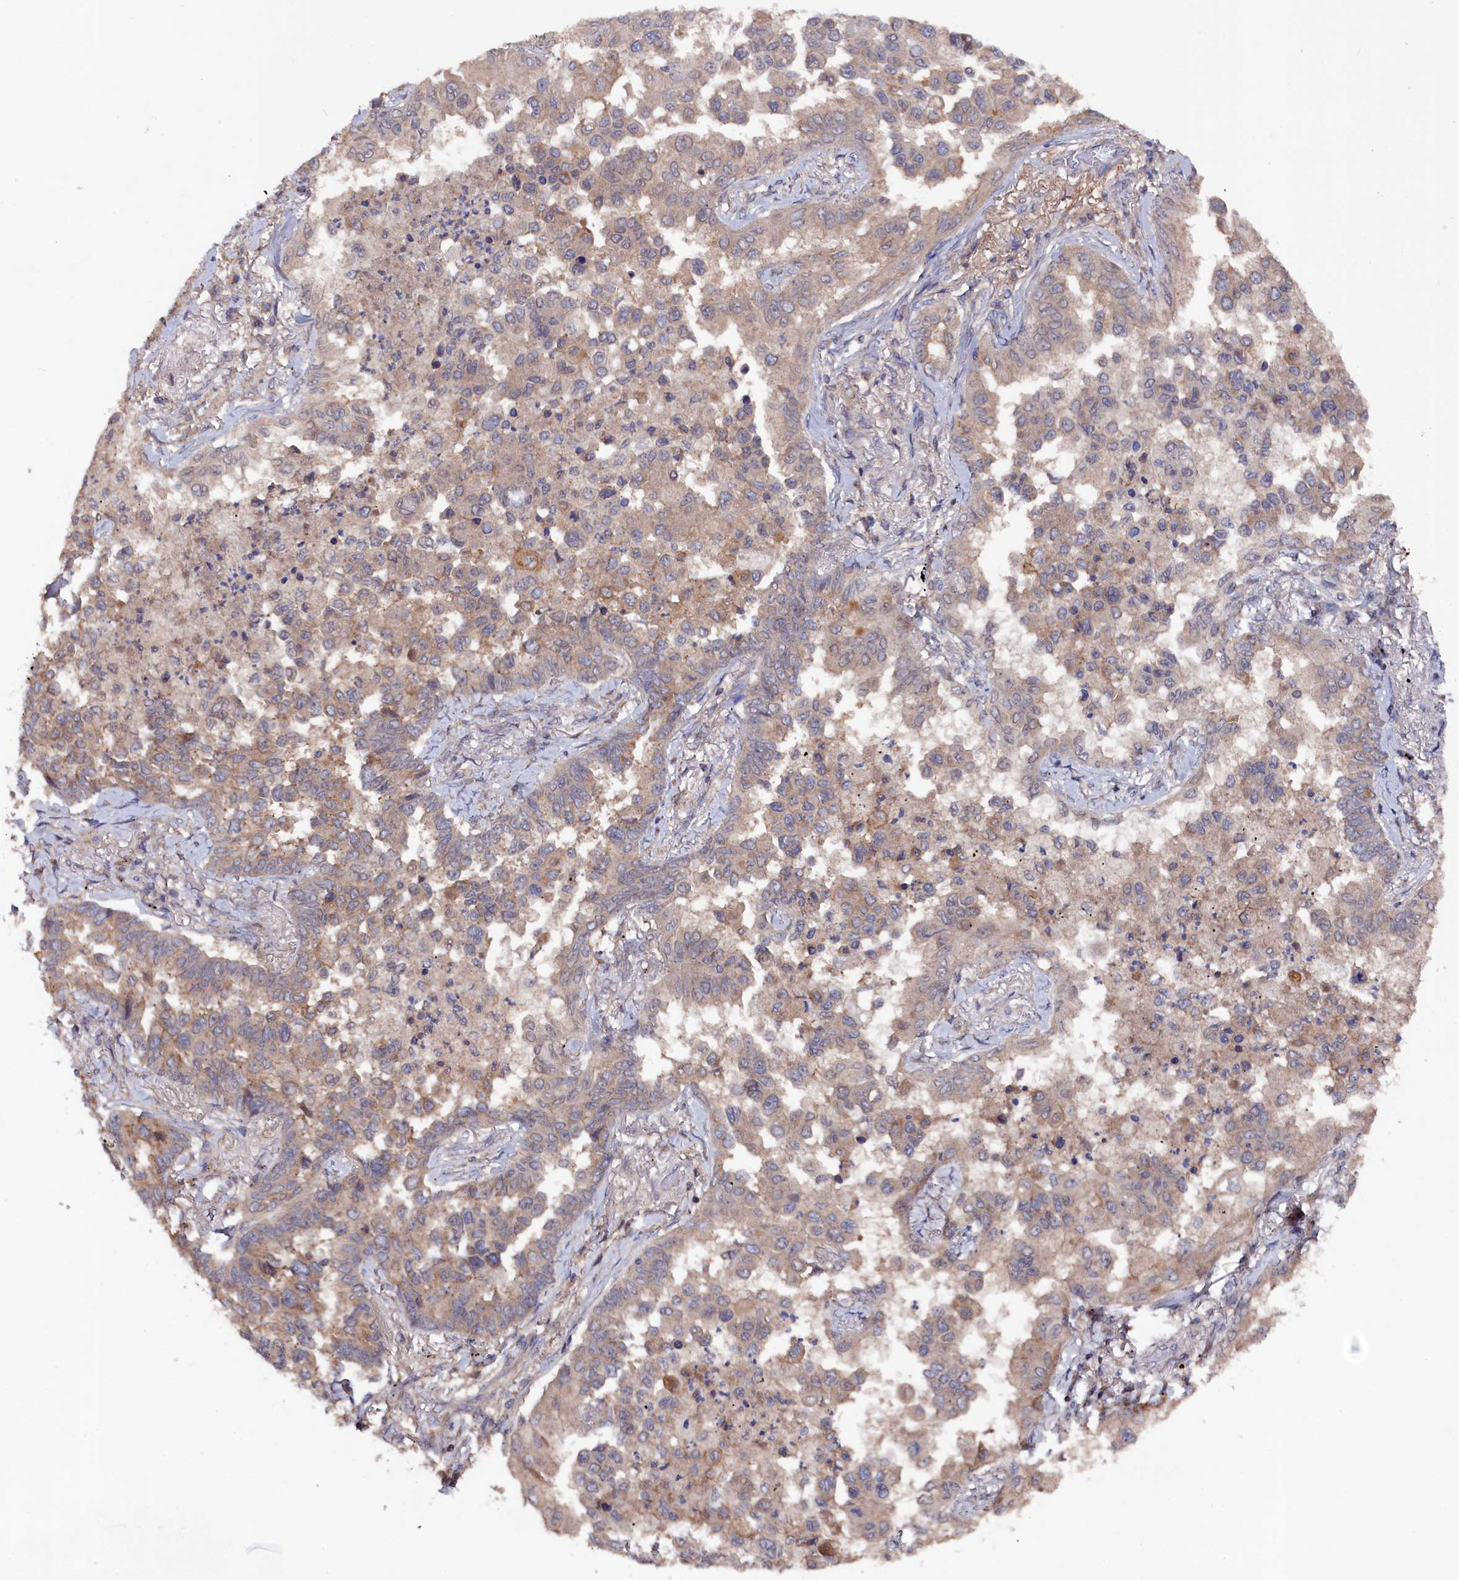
{"staining": {"intensity": "weak", "quantity": ">75%", "location": "cytoplasmic/membranous"}, "tissue": "lung cancer", "cell_type": "Tumor cells", "image_type": "cancer", "snomed": [{"axis": "morphology", "description": "Adenocarcinoma, NOS"}, {"axis": "topography", "description": "Lung"}], "caption": "Lung cancer (adenocarcinoma) was stained to show a protein in brown. There is low levels of weak cytoplasmic/membranous positivity in approximately >75% of tumor cells.", "gene": "TMC5", "patient": {"sex": "female", "age": 67}}